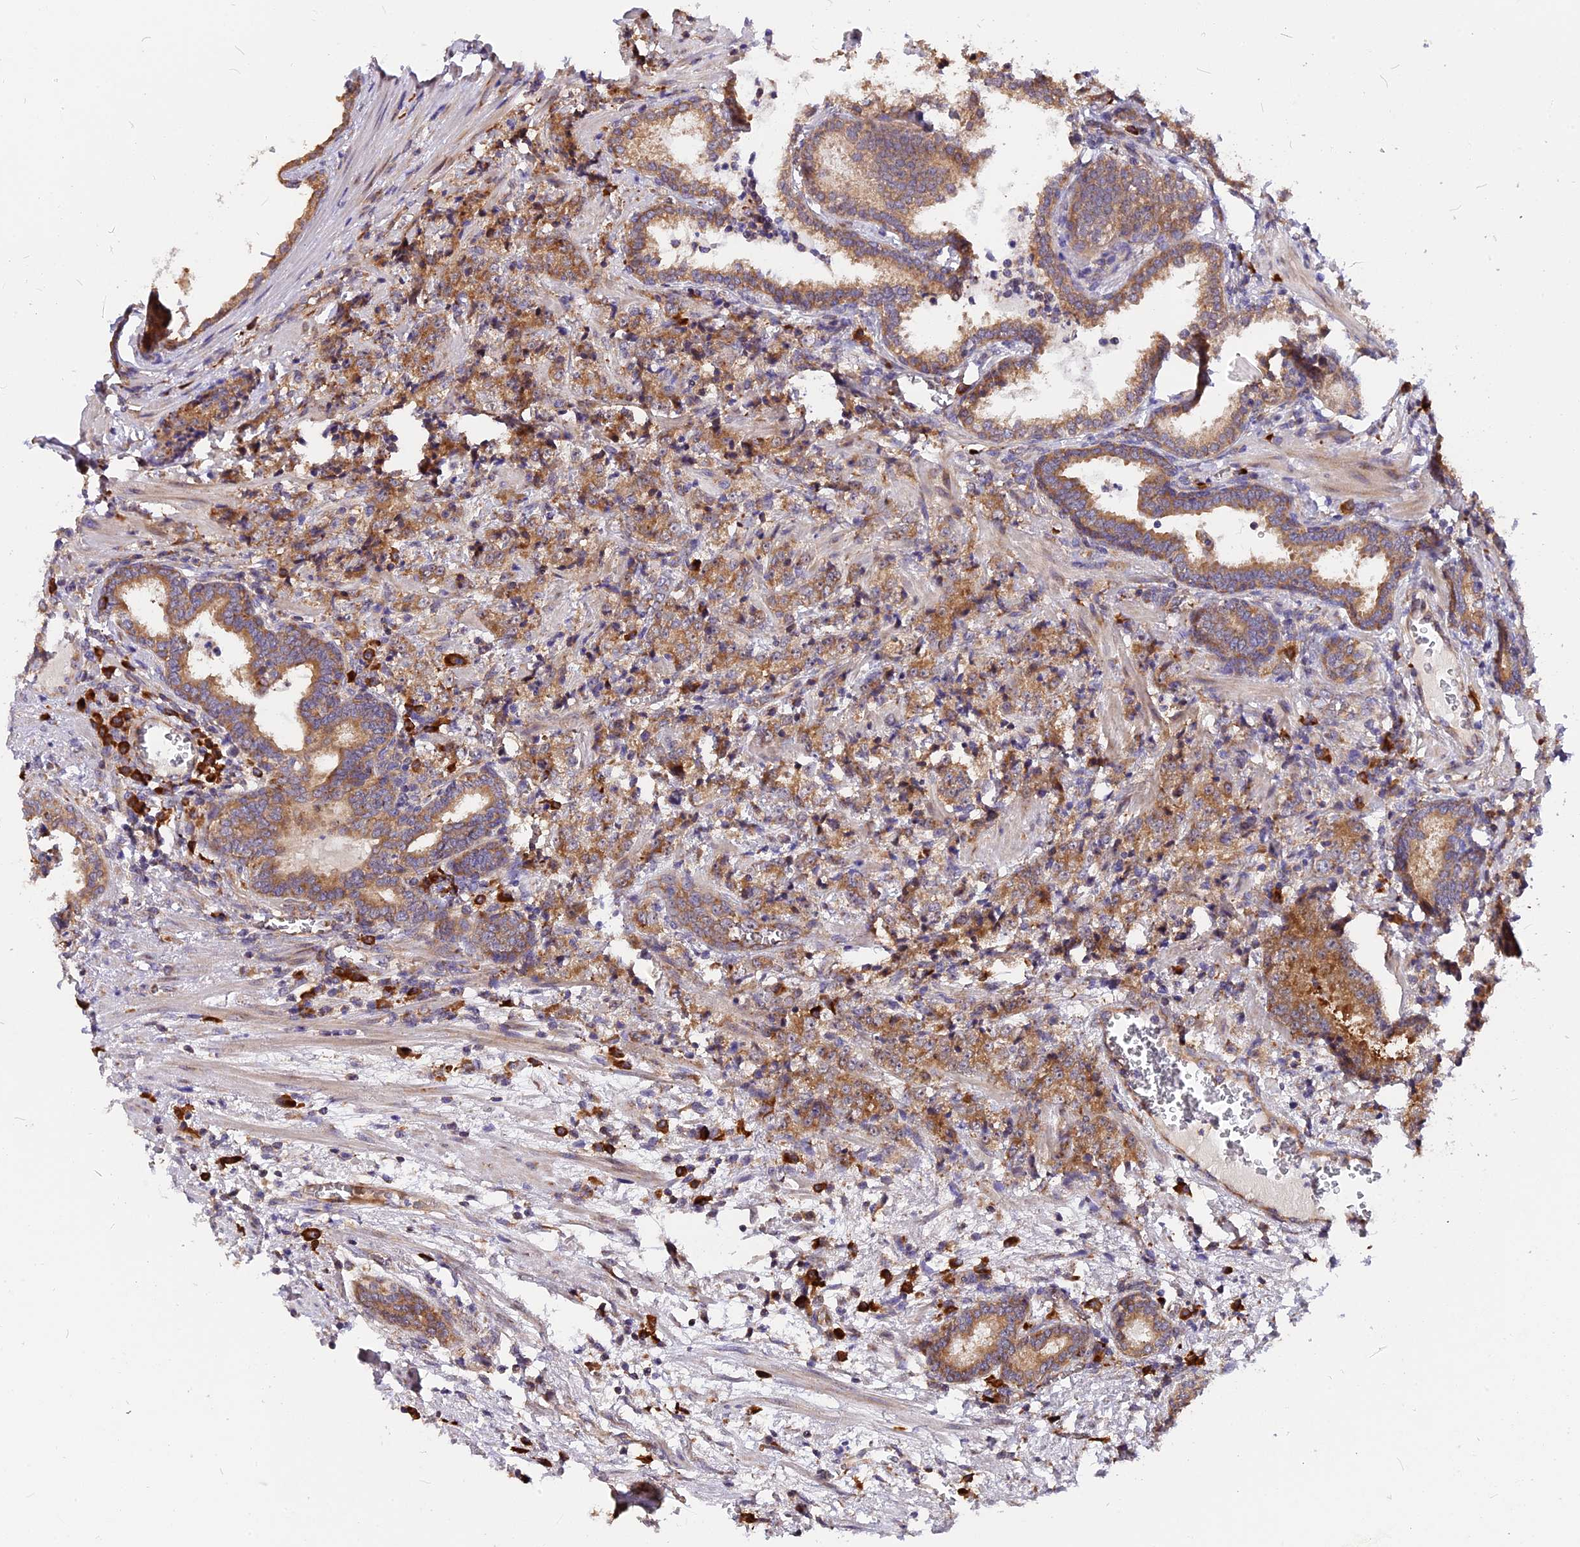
{"staining": {"intensity": "moderate", "quantity": ">75%", "location": "cytoplasmic/membranous"}, "tissue": "prostate cancer", "cell_type": "Tumor cells", "image_type": "cancer", "snomed": [{"axis": "morphology", "description": "Adenocarcinoma, High grade"}, {"axis": "topography", "description": "Prostate"}], "caption": "Prostate adenocarcinoma (high-grade) was stained to show a protein in brown. There is medium levels of moderate cytoplasmic/membranous expression in approximately >75% of tumor cells. The staining was performed using DAB (3,3'-diaminobenzidine), with brown indicating positive protein expression. Nuclei are stained blue with hematoxylin.", "gene": "GNPTAB", "patient": {"sex": "male", "age": 69}}